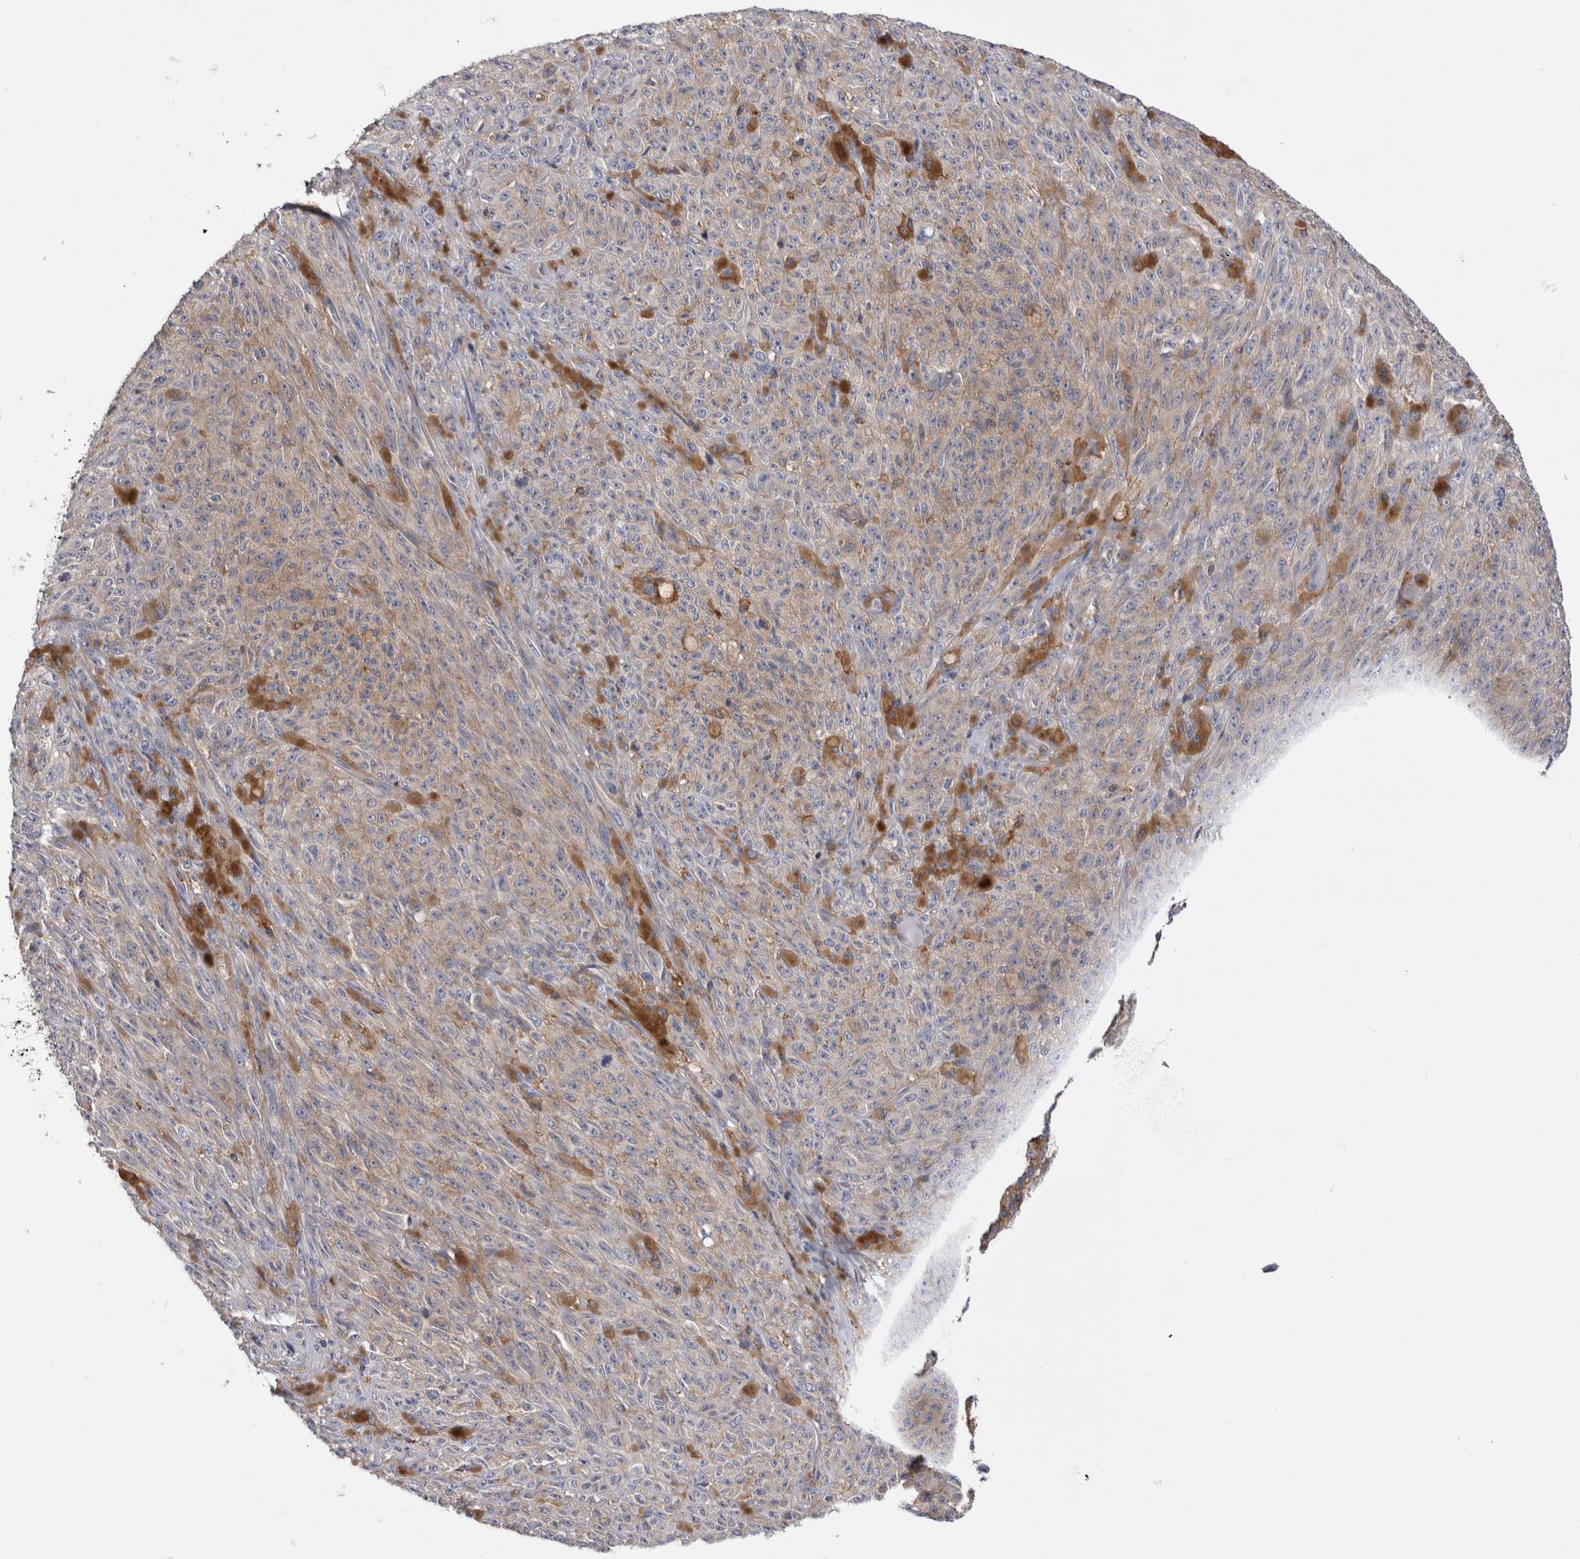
{"staining": {"intensity": "weak", "quantity": ">75%", "location": "cytoplasmic/membranous"}, "tissue": "melanoma", "cell_type": "Tumor cells", "image_type": "cancer", "snomed": [{"axis": "morphology", "description": "Malignant melanoma, NOS"}, {"axis": "topography", "description": "Skin"}], "caption": "Human melanoma stained for a protein (brown) reveals weak cytoplasmic/membranous positive expression in approximately >75% of tumor cells.", "gene": "RAB11FIP1", "patient": {"sex": "female", "age": 82}}